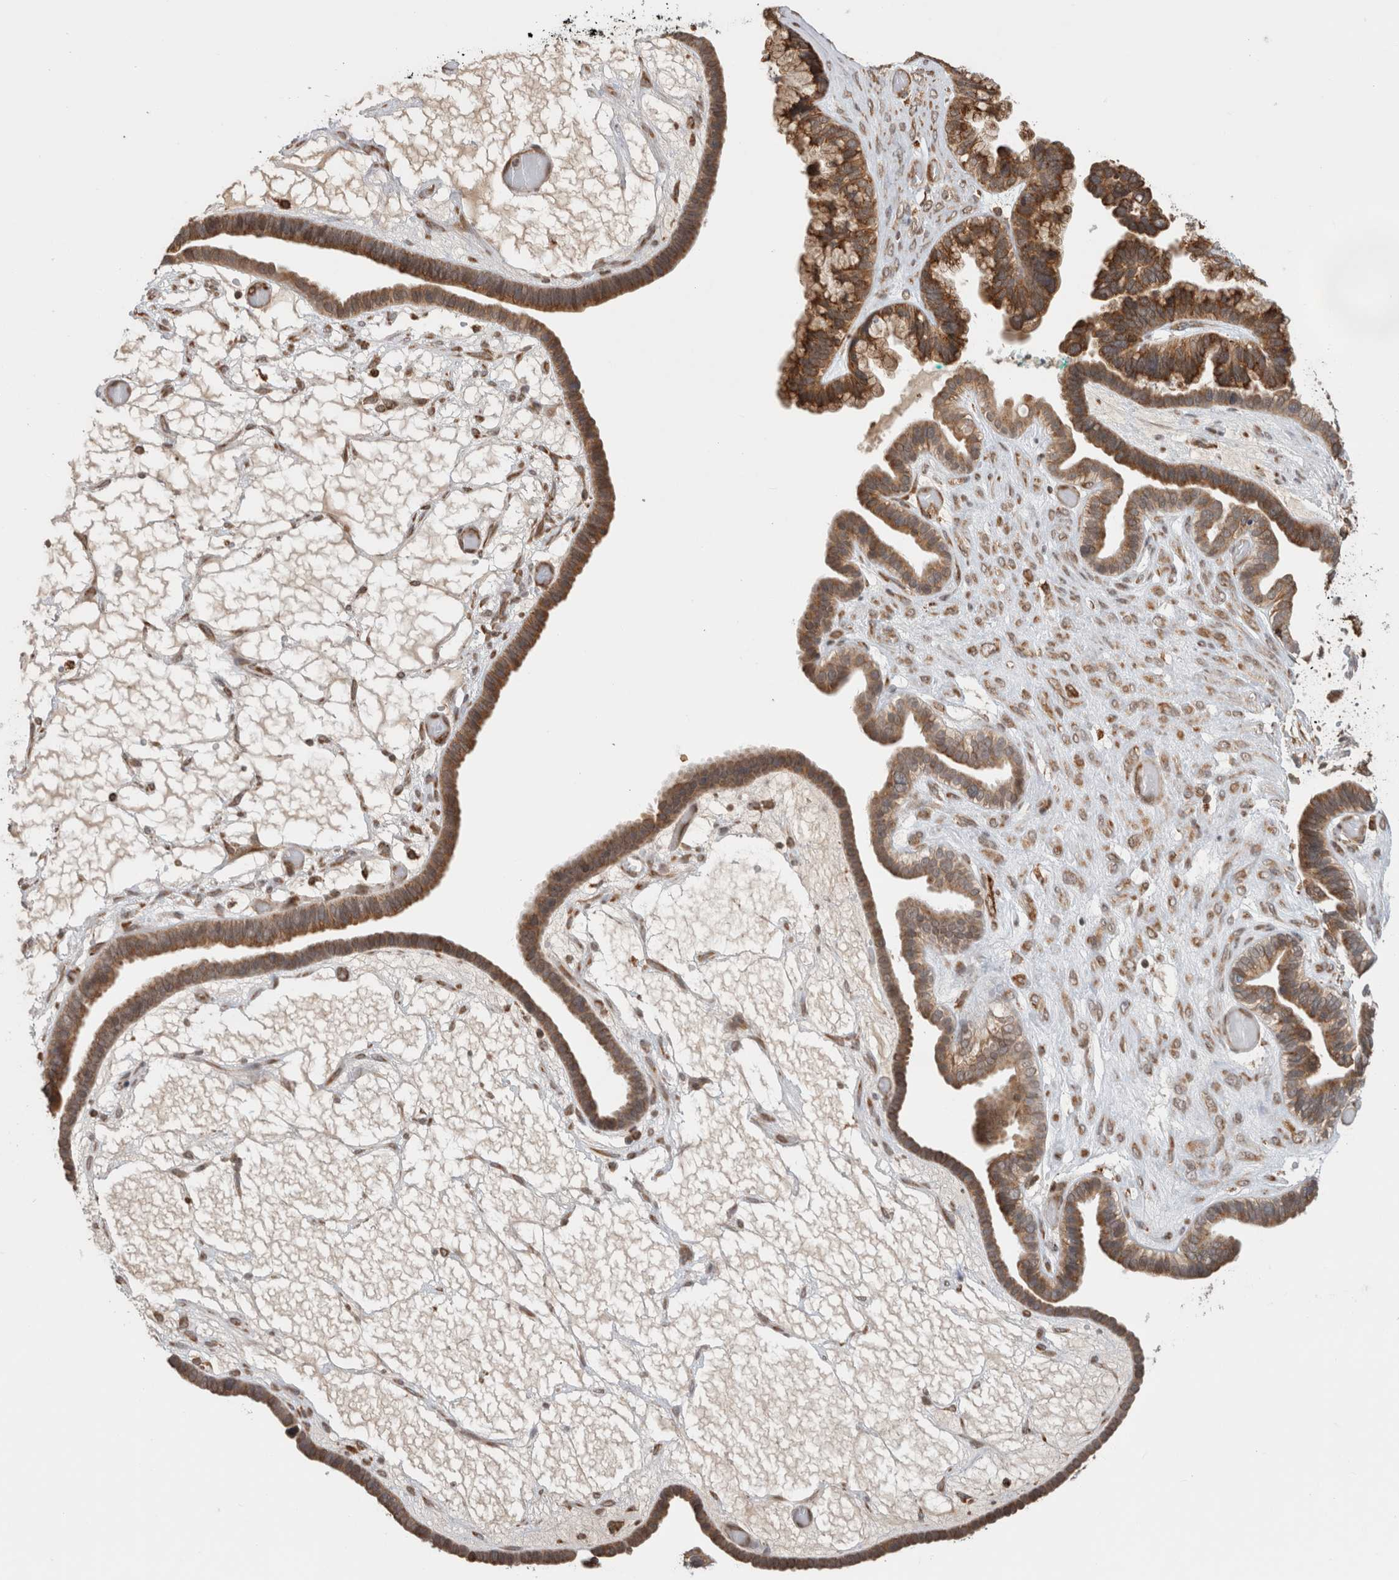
{"staining": {"intensity": "strong", "quantity": "25%-75%", "location": "cytoplasmic/membranous"}, "tissue": "ovarian cancer", "cell_type": "Tumor cells", "image_type": "cancer", "snomed": [{"axis": "morphology", "description": "Cystadenocarcinoma, serous, NOS"}, {"axis": "topography", "description": "Ovary"}], "caption": "Ovarian cancer (serous cystadenocarcinoma) tissue exhibits strong cytoplasmic/membranous staining in about 25%-75% of tumor cells", "gene": "MS4A7", "patient": {"sex": "female", "age": 56}}